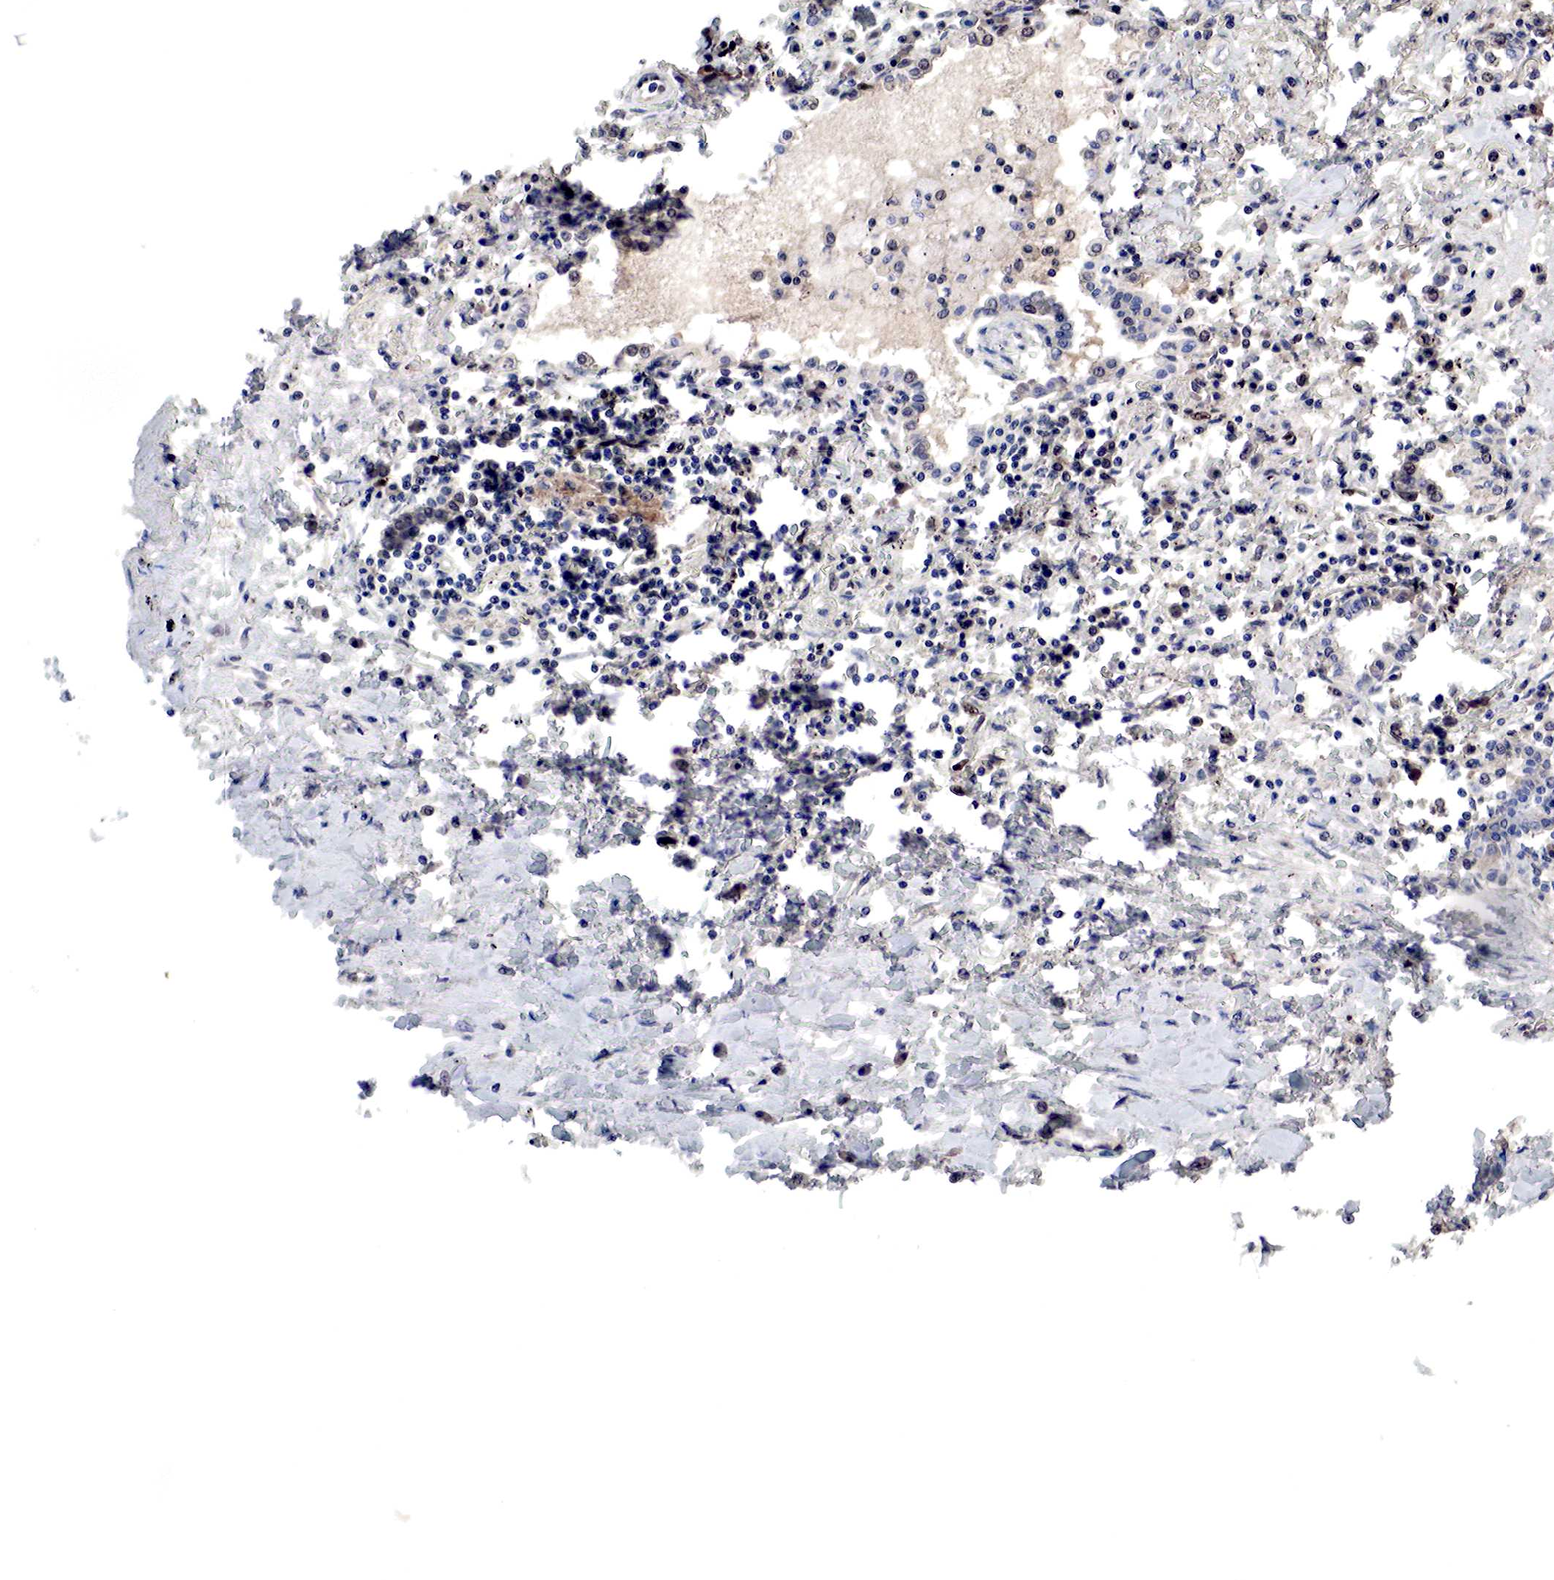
{"staining": {"intensity": "negative", "quantity": "none", "location": "none"}, "tissue": "lung cancer", "cell_type": "Tumor cells", "image_type": "cancer", "snomed": [{"axis": "morphology", "description": "Adenocarcinoma, NOS"}, {"axis": "topography", "description": "Lung"}], "caption": "High magnification brightfield microscopy of lung cancer stained with DAB (3,3'-diaminobenzidine) (brown) and counterstained with hematoxylin (blue): tumor cells show no significant staining. The staining was performed using DAB (3,3'-diaminobenzidine) to visualize the protein expression in brown, while the nuclei were stained in blue with hematoxylin (Magnification: 20x).", "gene": "DACH2", "patient": {"sex": "male", "age": 60}}